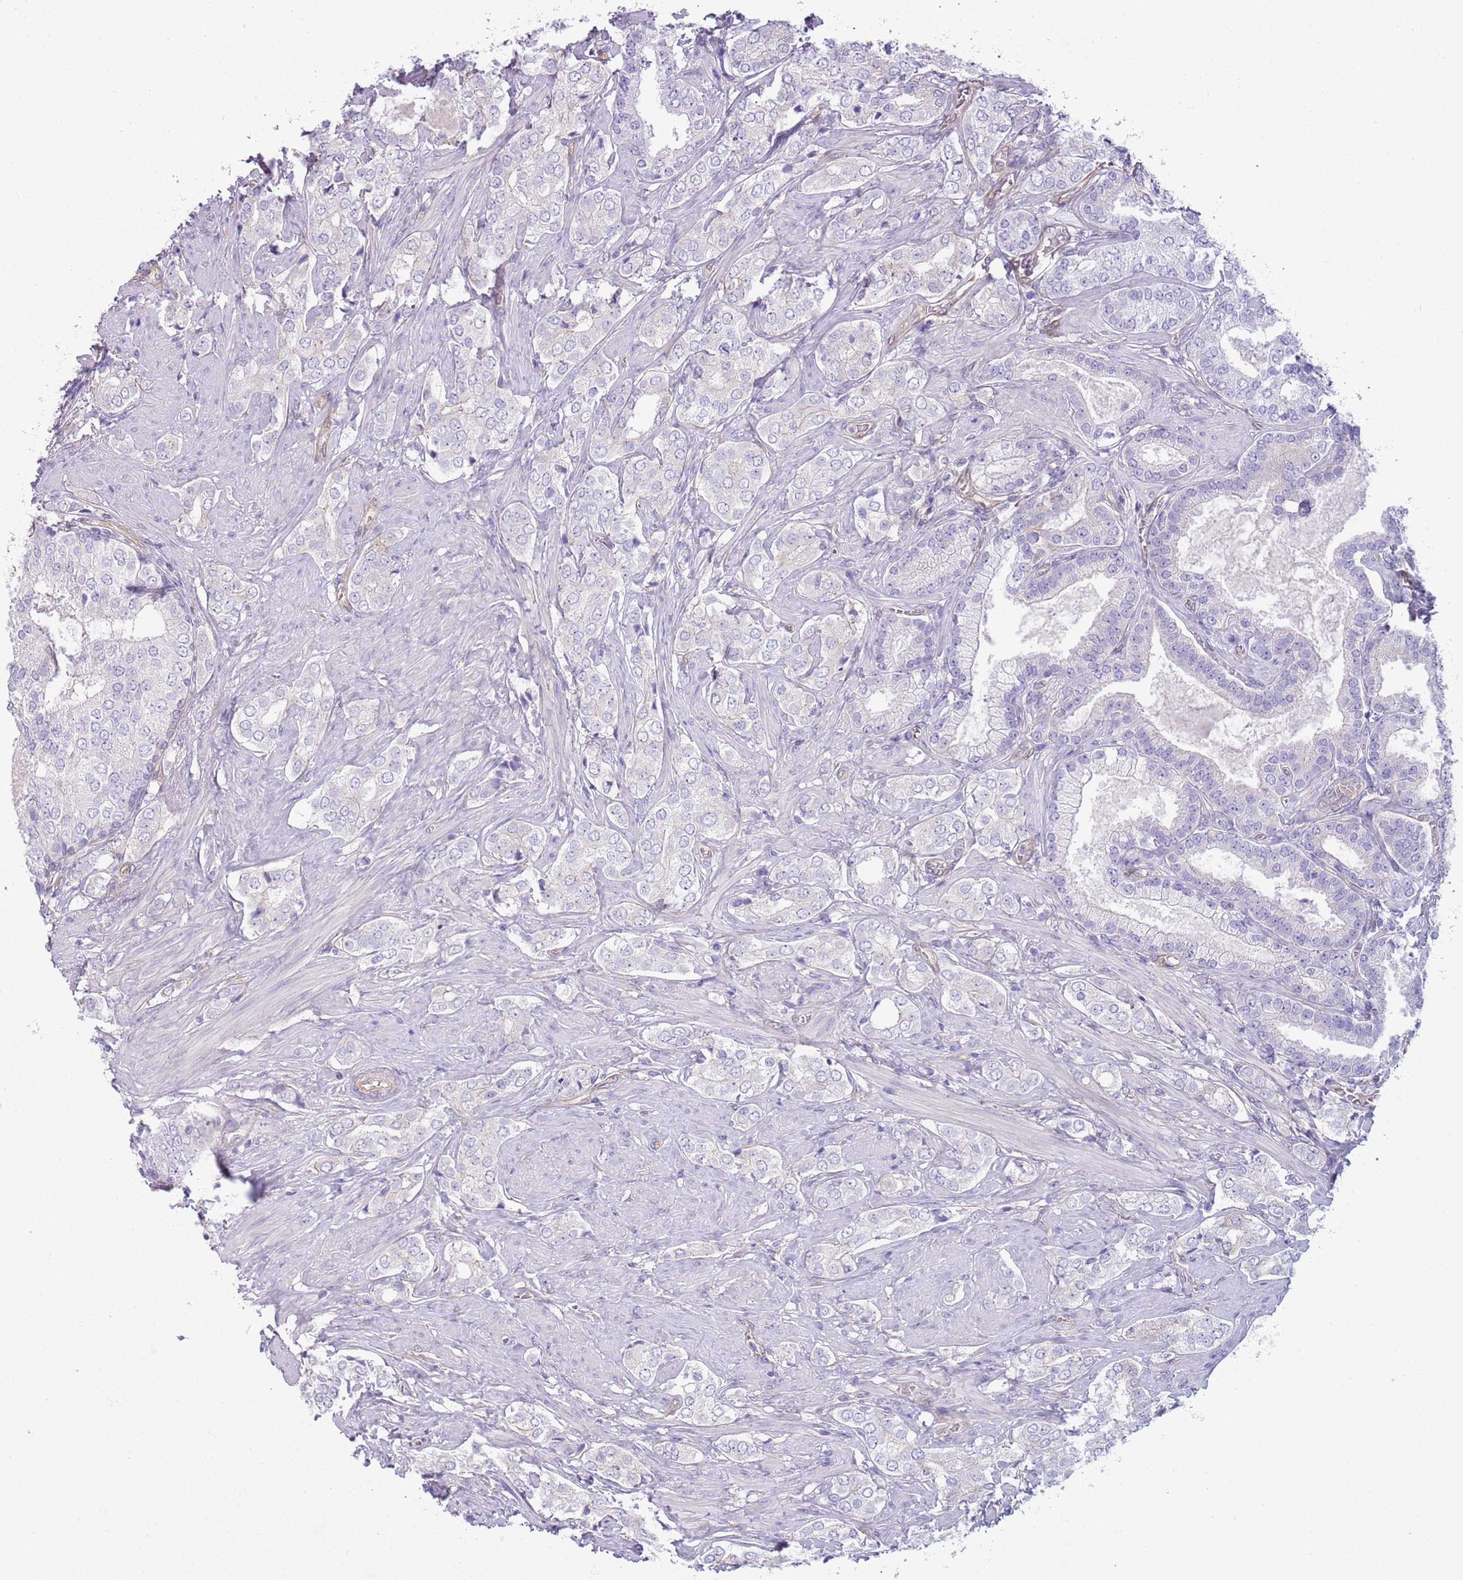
{"staining": {"intensity": "negative", "quantity": "none", "location": "none"}, "tissue": "prostate cancer", "cell_type": "Tumor cells", "image_type": "cancer", "snomed": [{"axis": "morphology", "description": "Adenocarcinoma, High grade"}, {"axis": "topography", "description": "Prostate"}], "caption": "DAB (3,3'-diaminobenzidine) immunohistochemical staining of prostate cancer displays no significant staining in tumor cells.", "gene": "RBP3", "patient": {"sex": "male", "age": 71}}